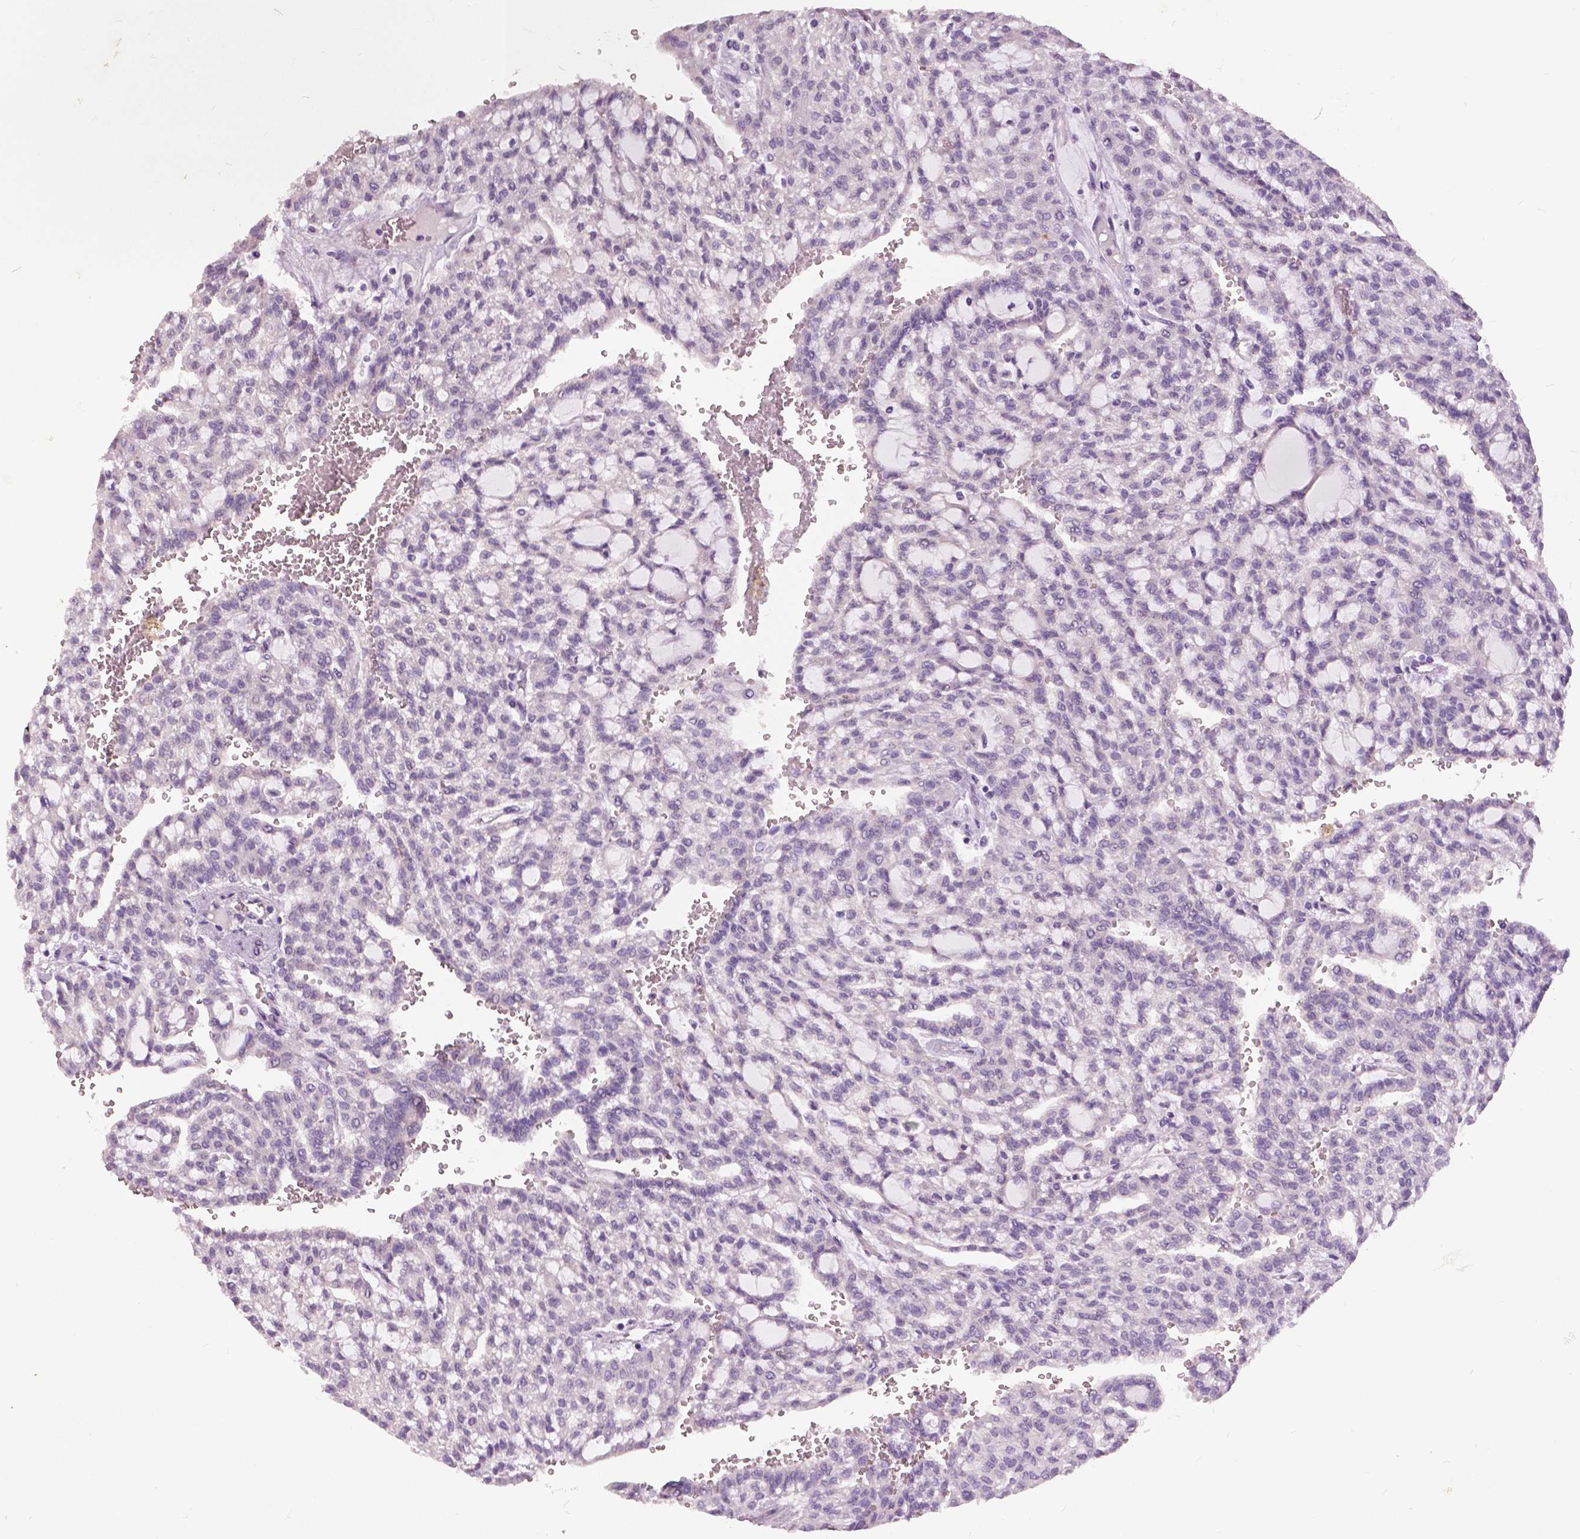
{"staining": {"intensity": "negative", "quantity": "none", "location": "none"}, "tissue": "renal cancer", "cell_type": "Tumor cells", "image_type": "cancer", "snomed": [{"axis": "morphology", "description": "Adenocarcinoma, NOS"}, {"axis": "topography", "description": "Kidney"}], "caption": "Photomicrograph shows no significant protein positivity in tumor cells of adenocarcinoma (renal).", "gene": "GRIN2A", "patient": {"sex": "male", "age": 63}}